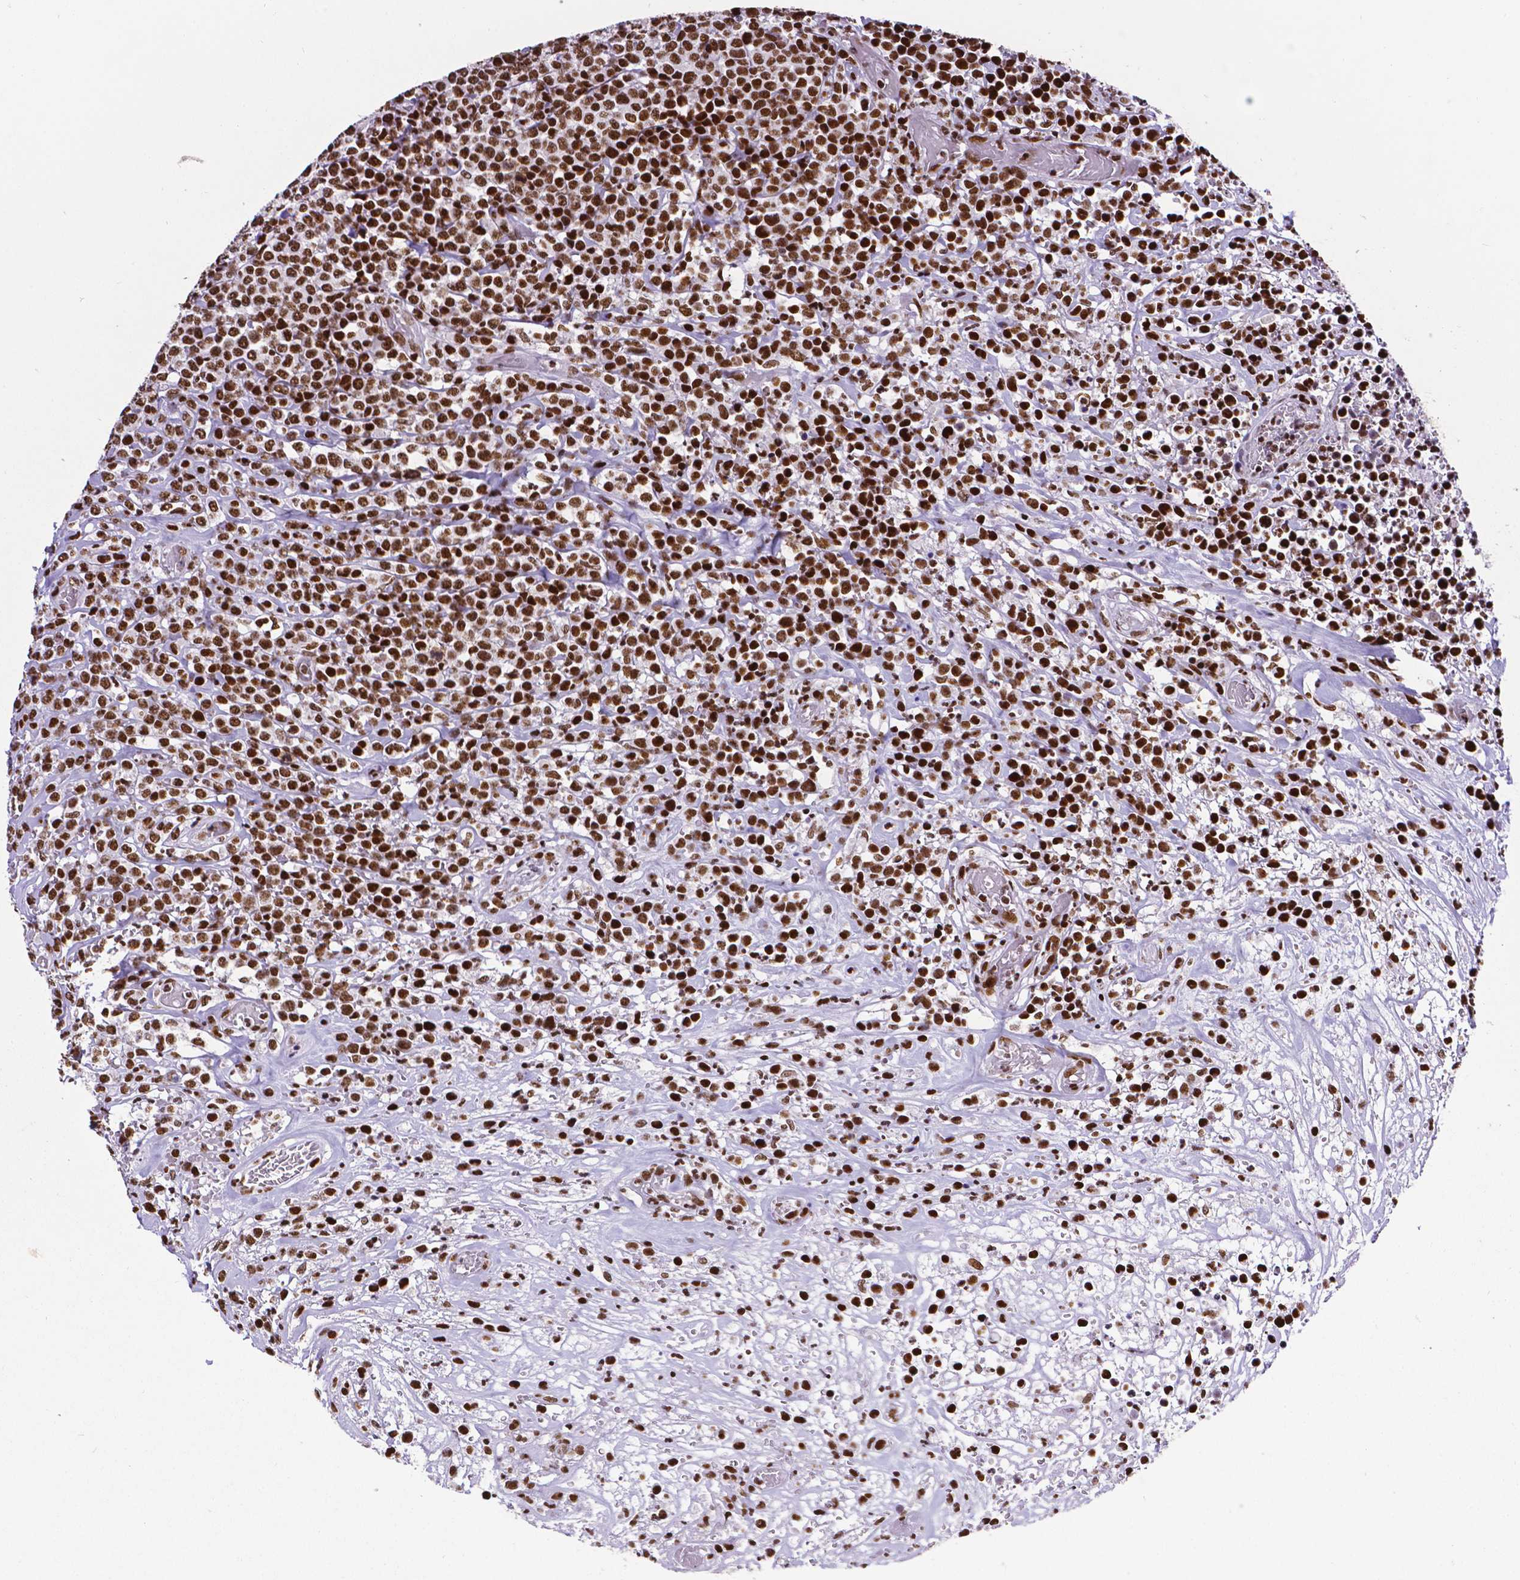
{"staining": {"intensity": "strong", "quantity": ">75%", "location": "nuclear"}, "tissue": "lymphoma", "cell_type": "Tumor cells", "image_type": "cancer", "snomed": [{"axis": "morphology", "description": "Malignant lymphoma, non-Hodgkin's type, High grade"}, {"axis": "topography", "description": "Soft tissue"}], "caption": "DAB immunohistochemical staining of high-grade malignant lymphoma, non-Hodgkin's type demonstrates strong nuclear protein staining in approximately >75% of tumor cells. (brown staining indicates protein expression, while blue staining denotes nuclei).", "gene": "CTCF", "patient": {"sex": "female", "age": 56}}